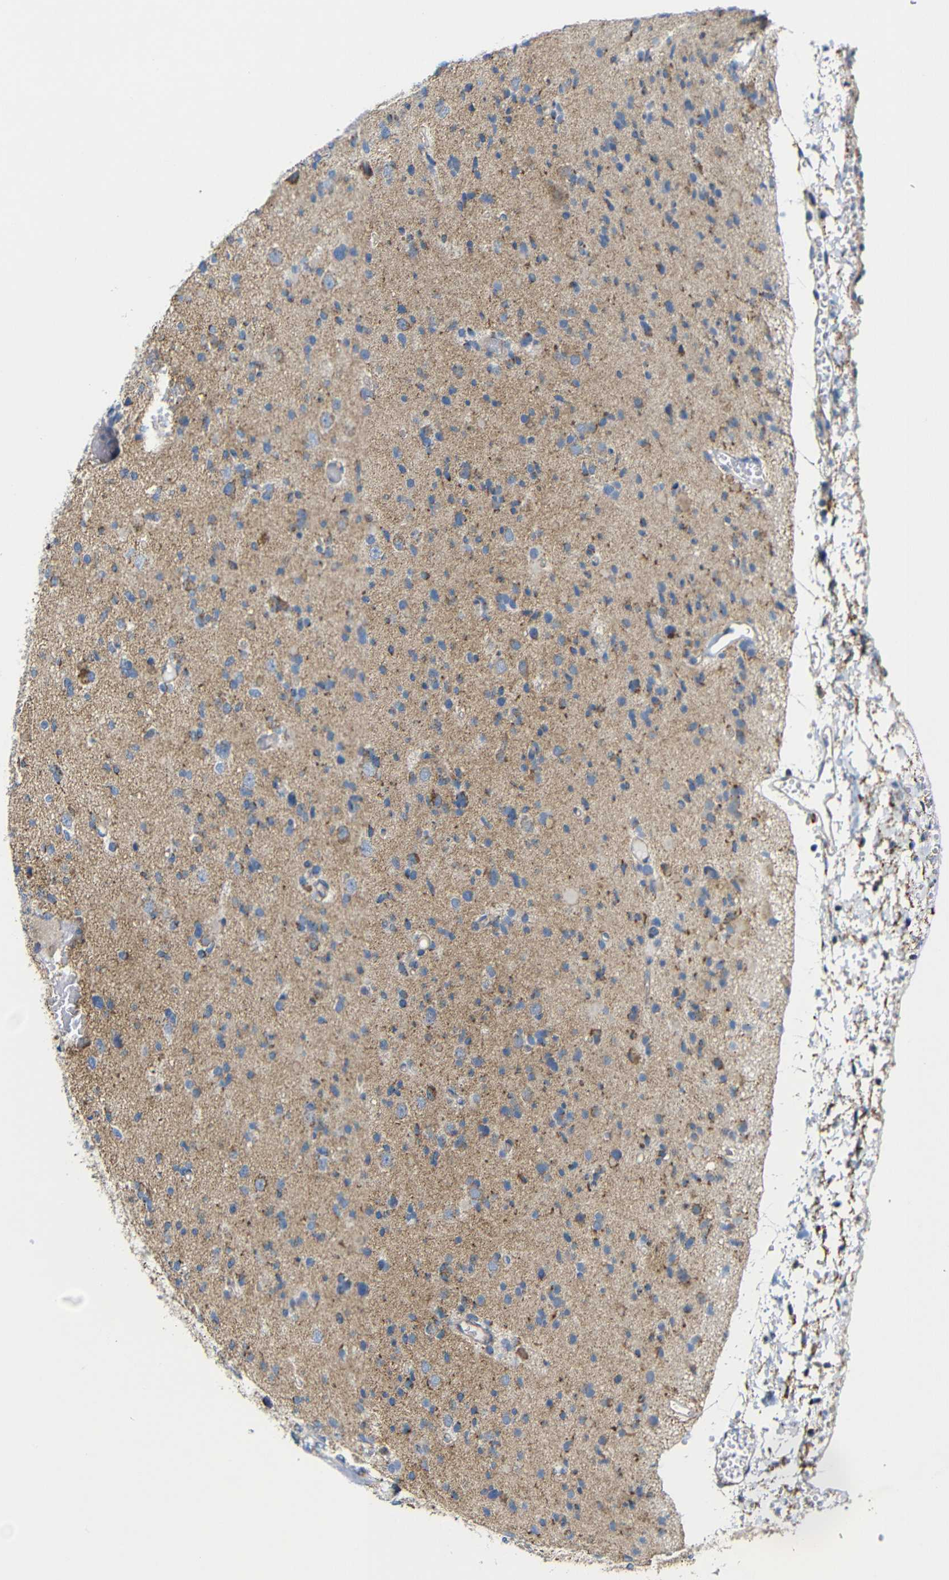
{"staining": {"intensity": "moderate", "quantity": "25%-75%", "location": "cytoplasmic/membranous"}, "tissue": "glioma", "cell_type": "Tumor cells", "image_type": "cancer", "snomed": [{"axis": "morphology", "description": "Glioma, malignant, Low grade"}, {"axis": "topography", "description": "Brain"}], "caption": "Immunohistochemistry of human glioma shows medium levels of moderate cytoplasmic/membranous expression in about 25%-75% of tumor cells.", "gene": "FAM171B", "patient": {"sex": "female", "age": 22}}